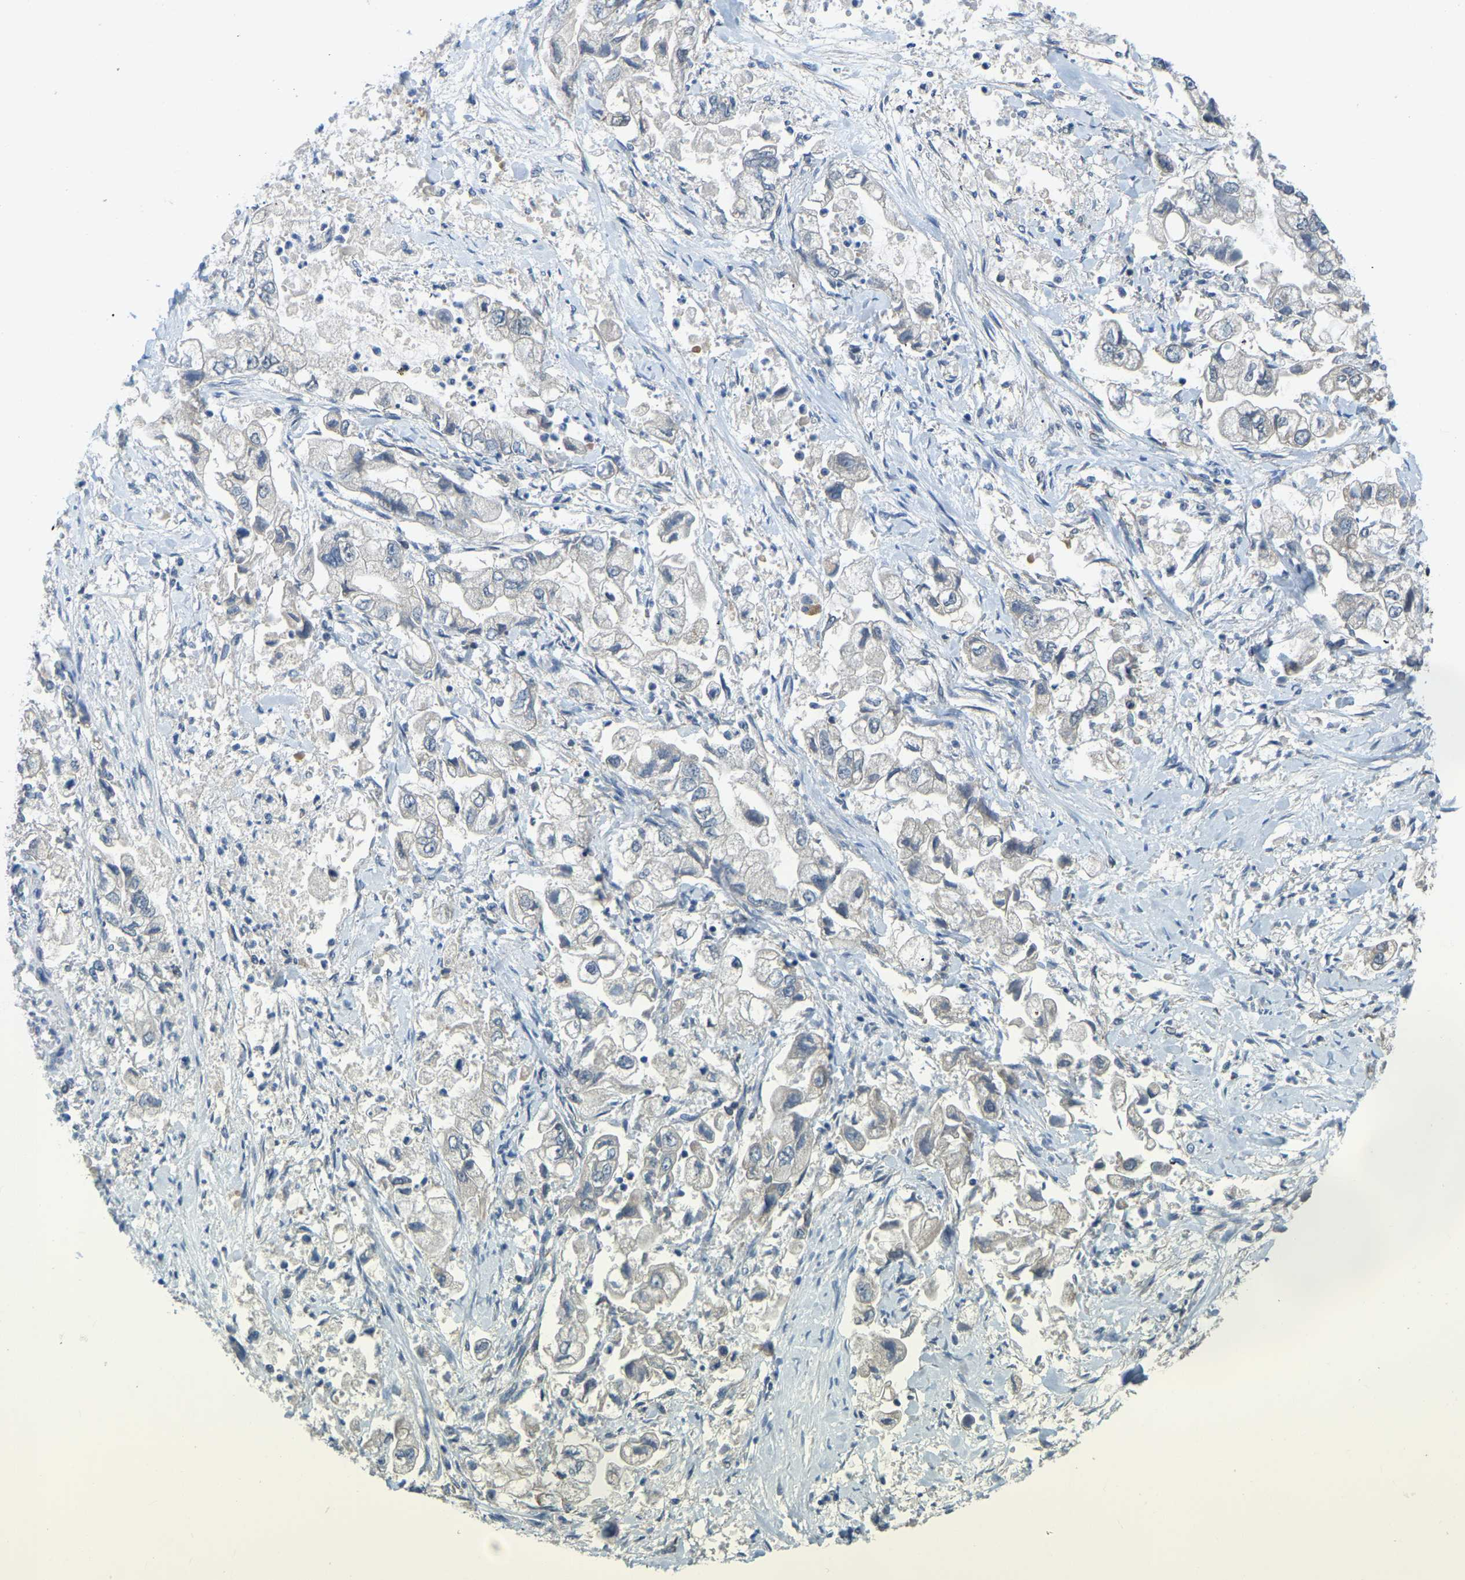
{"staining": {"intensity": "negative", "quantity": "none", "location": "none"}, "tissue": "stomach cancer", "cell_type": "Tumor cells", "image_type": "cancer", "snomed": [{"axis": "morphology", "description": "Normal tissue, NOS"}, {"axis": "morphology", "description": "Adenocarcinoma, NOS"}, {"axis": "topography", "description": "Stomach"}], "caption": "High magnification brightfield microscopy of stomach cancer (adenocarcinoma) stained with DAB (brown) and counterstained with hematoxylin (blue): tumor cells show no significant positivity. The staining was performed using DAB (3,3'-diaminobenzidine) to visualize the protein expression in brown, while the nuclei were stained in blue with hematoxylin (Magnification: 20x).", "gene": "AHNAK", "patient": {"sex": "male", "age": 62}}